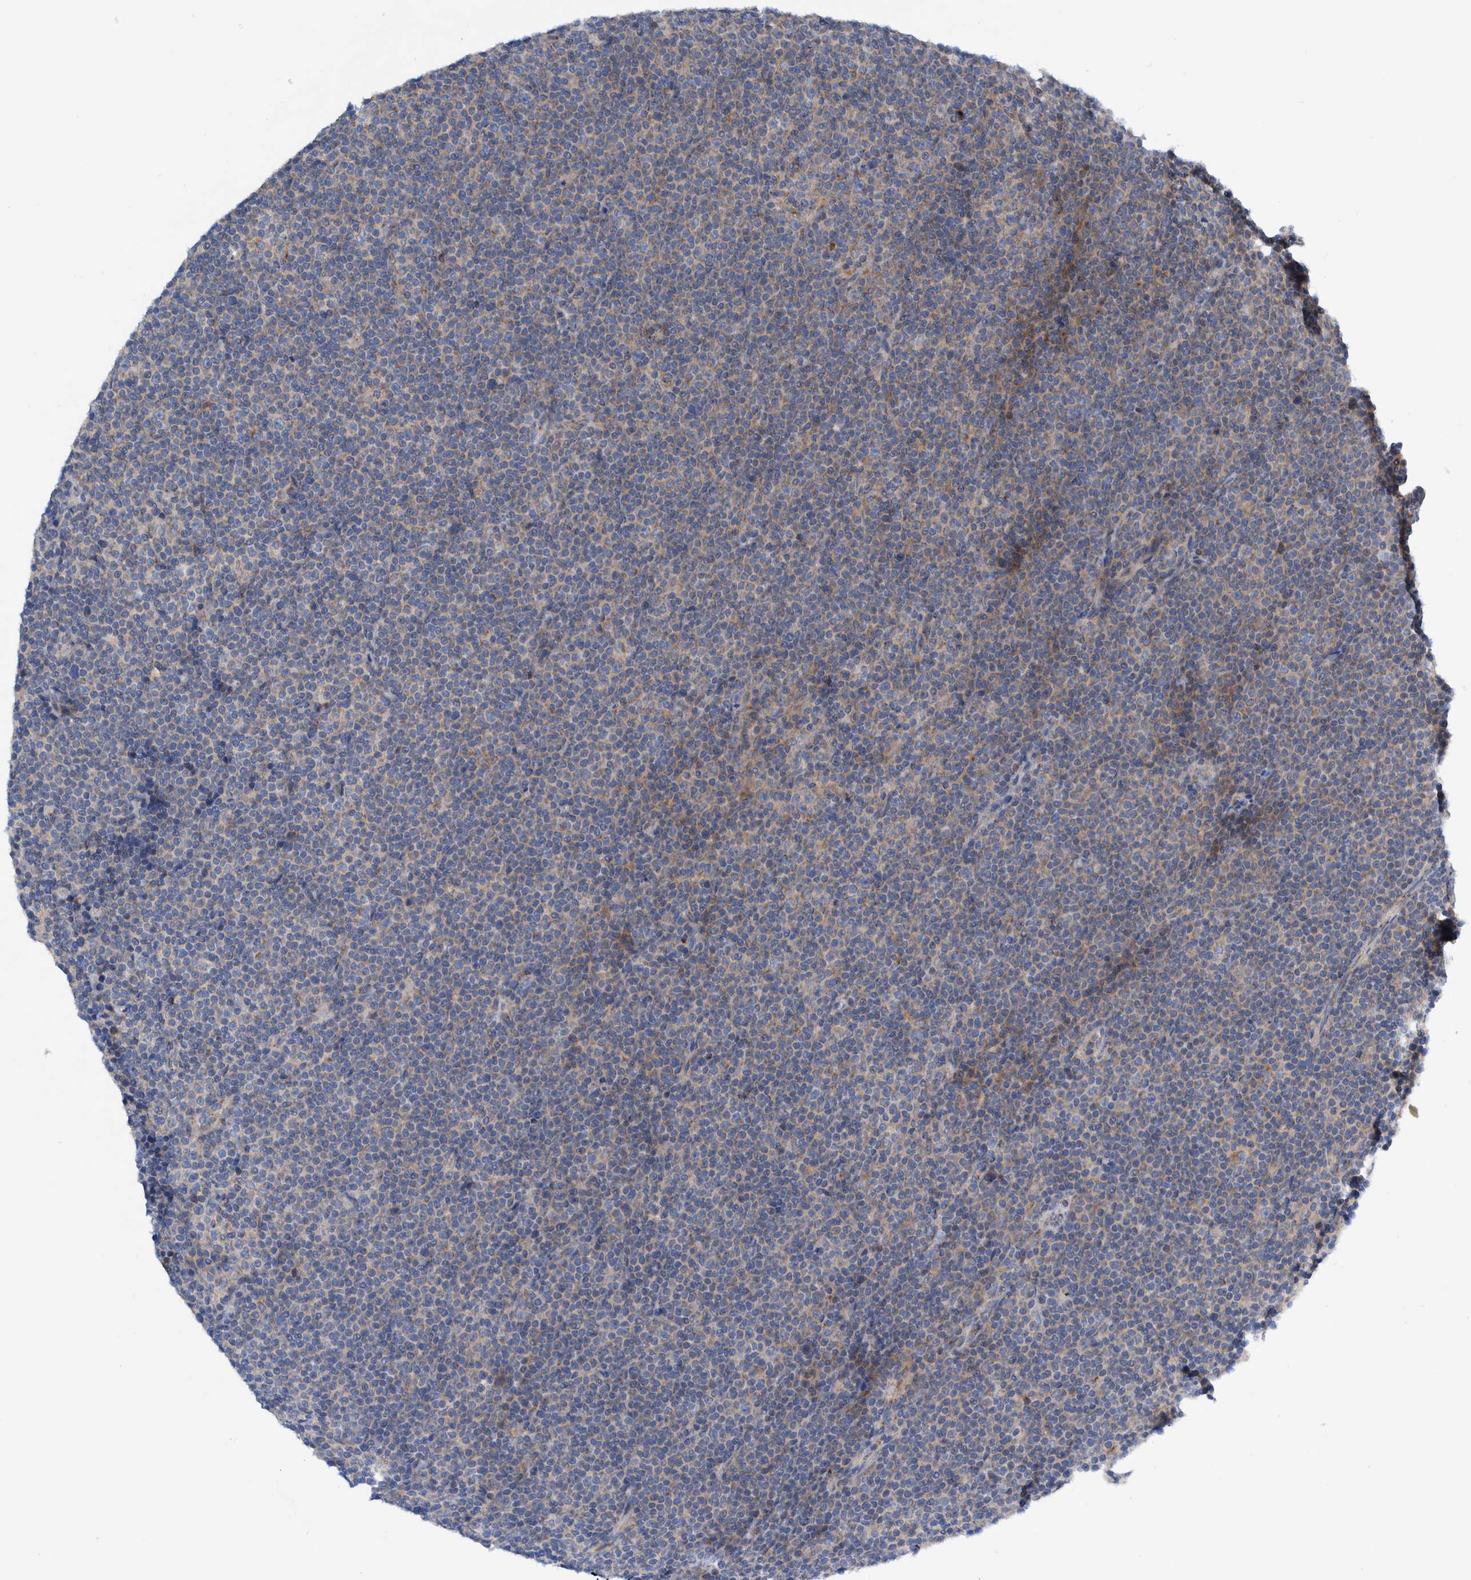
{"staining": {"intensity": "weak", "quantity": "25%-75%", "location": "cytoplasmic/membranous"}, "tissue": "lymphoma", "cell_type": "Tumor cells", "image_type": "cancer", "snomed": [{"axis": "morphology", "description": "Malignant lymphoma, non-Hodgkin's type, Low grade"}, {"axis": "topography", "description": "Lymph node"}], "caption": "Low-grade malignant lymphoma, non-Hodgkin's type was stained to show a protein in brown. There is low levels of weak cytoplasmic/membranous staining in approximately 25%-75% of tumor cells.", "gene": "TRIM58", "patient": {"sex": "female", "age": 67}}